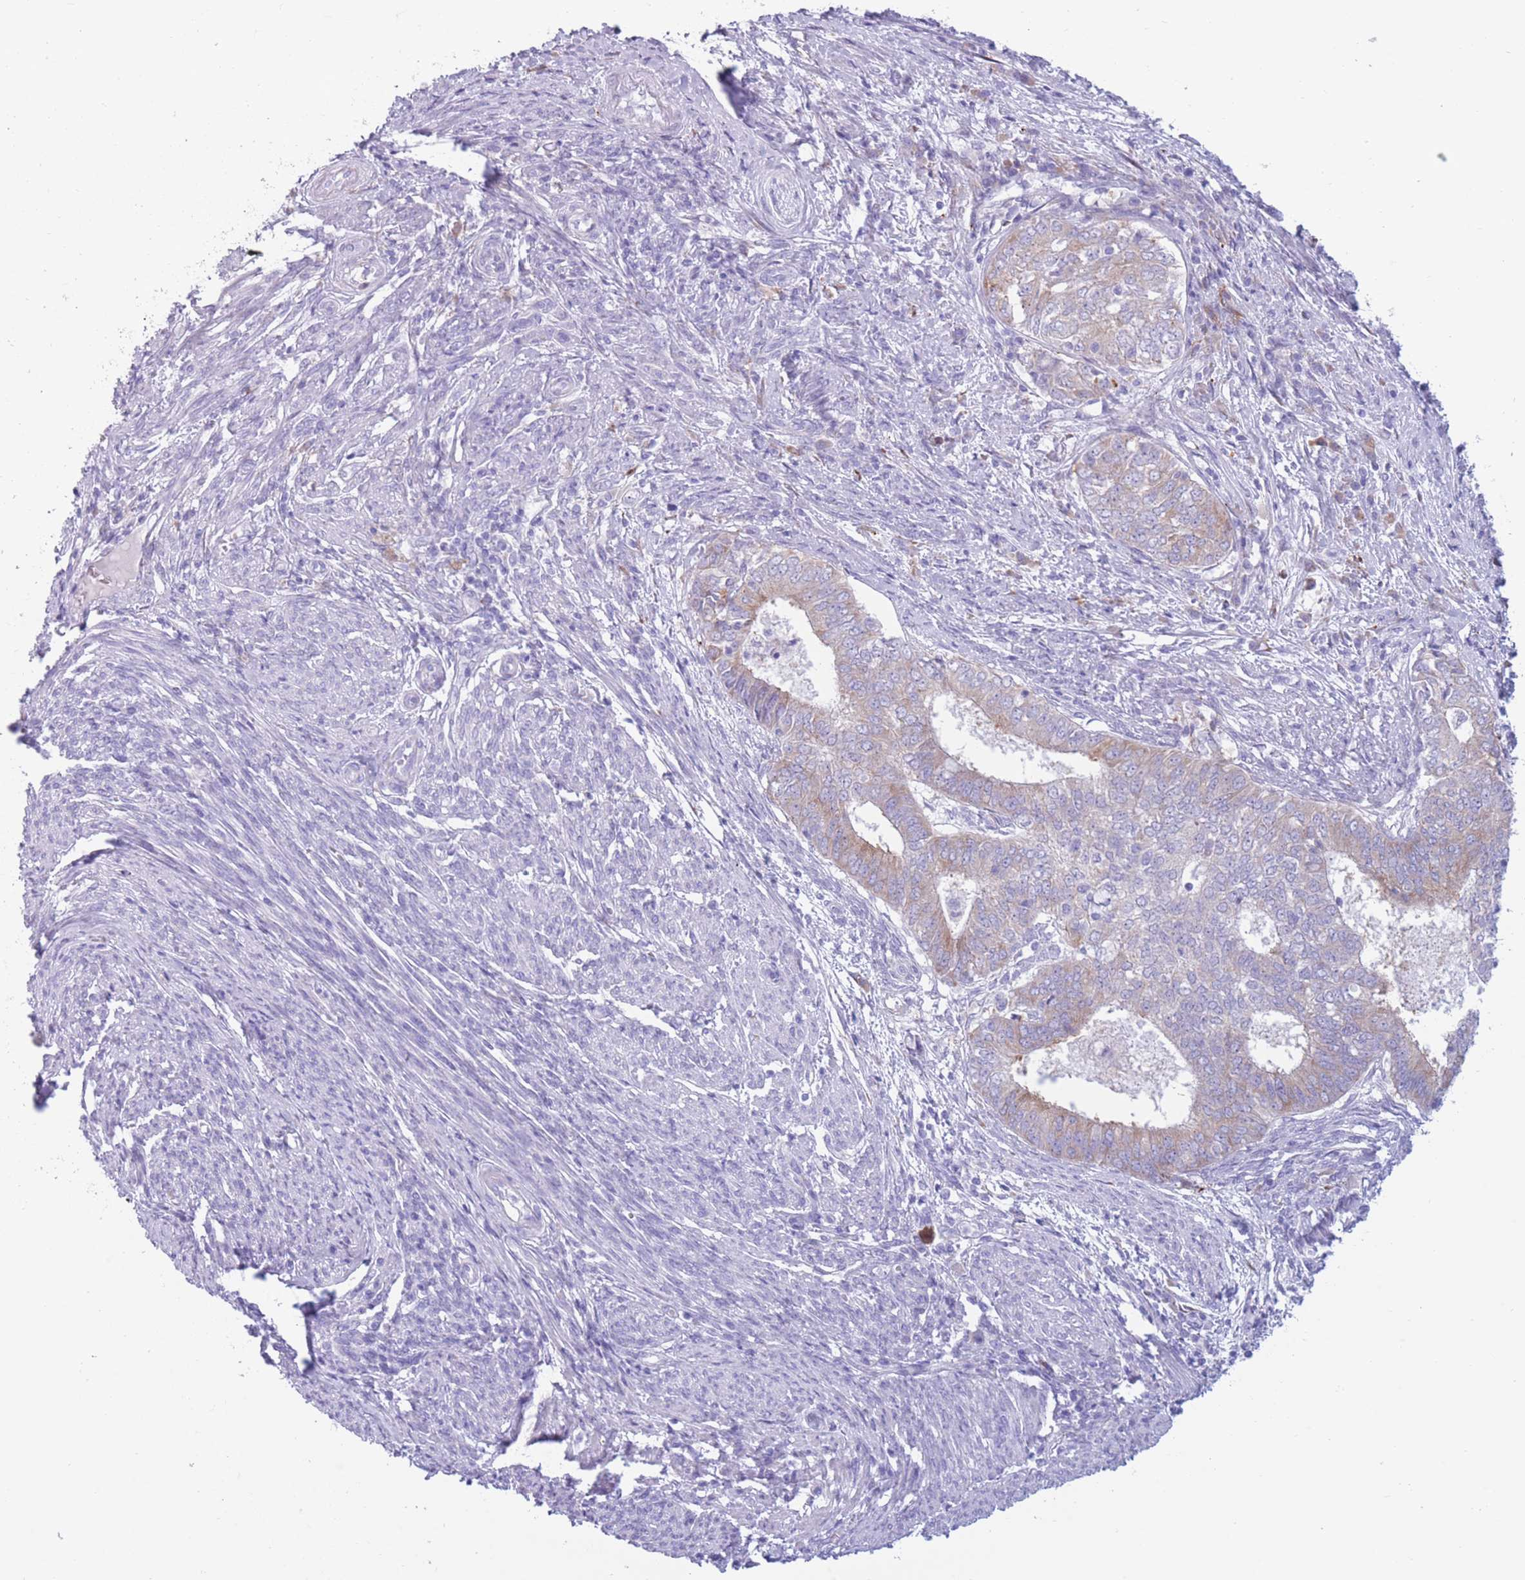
{"staining": {"intensity": "moderate", "quantity": "<25%", "location": "cytoplasmic/membranous"}, "tissue": "endometrial cancer", "cell_type": "Tumor cells", "image_type": "cancer", "snomed": [{"axis": "morphology", "description": "Adenocarcinoma, NOS"}, {"axis": "topography", "description": "Endometrium"}], "caption": "Protein expression analysis of human adenocarcinoma (endometrial) reveals moderate cytoplasmic/membranous positivity in about <25% of tumor cells.", "gene": "COL27A1", "patient": {"sex": "female", "age": 62}}